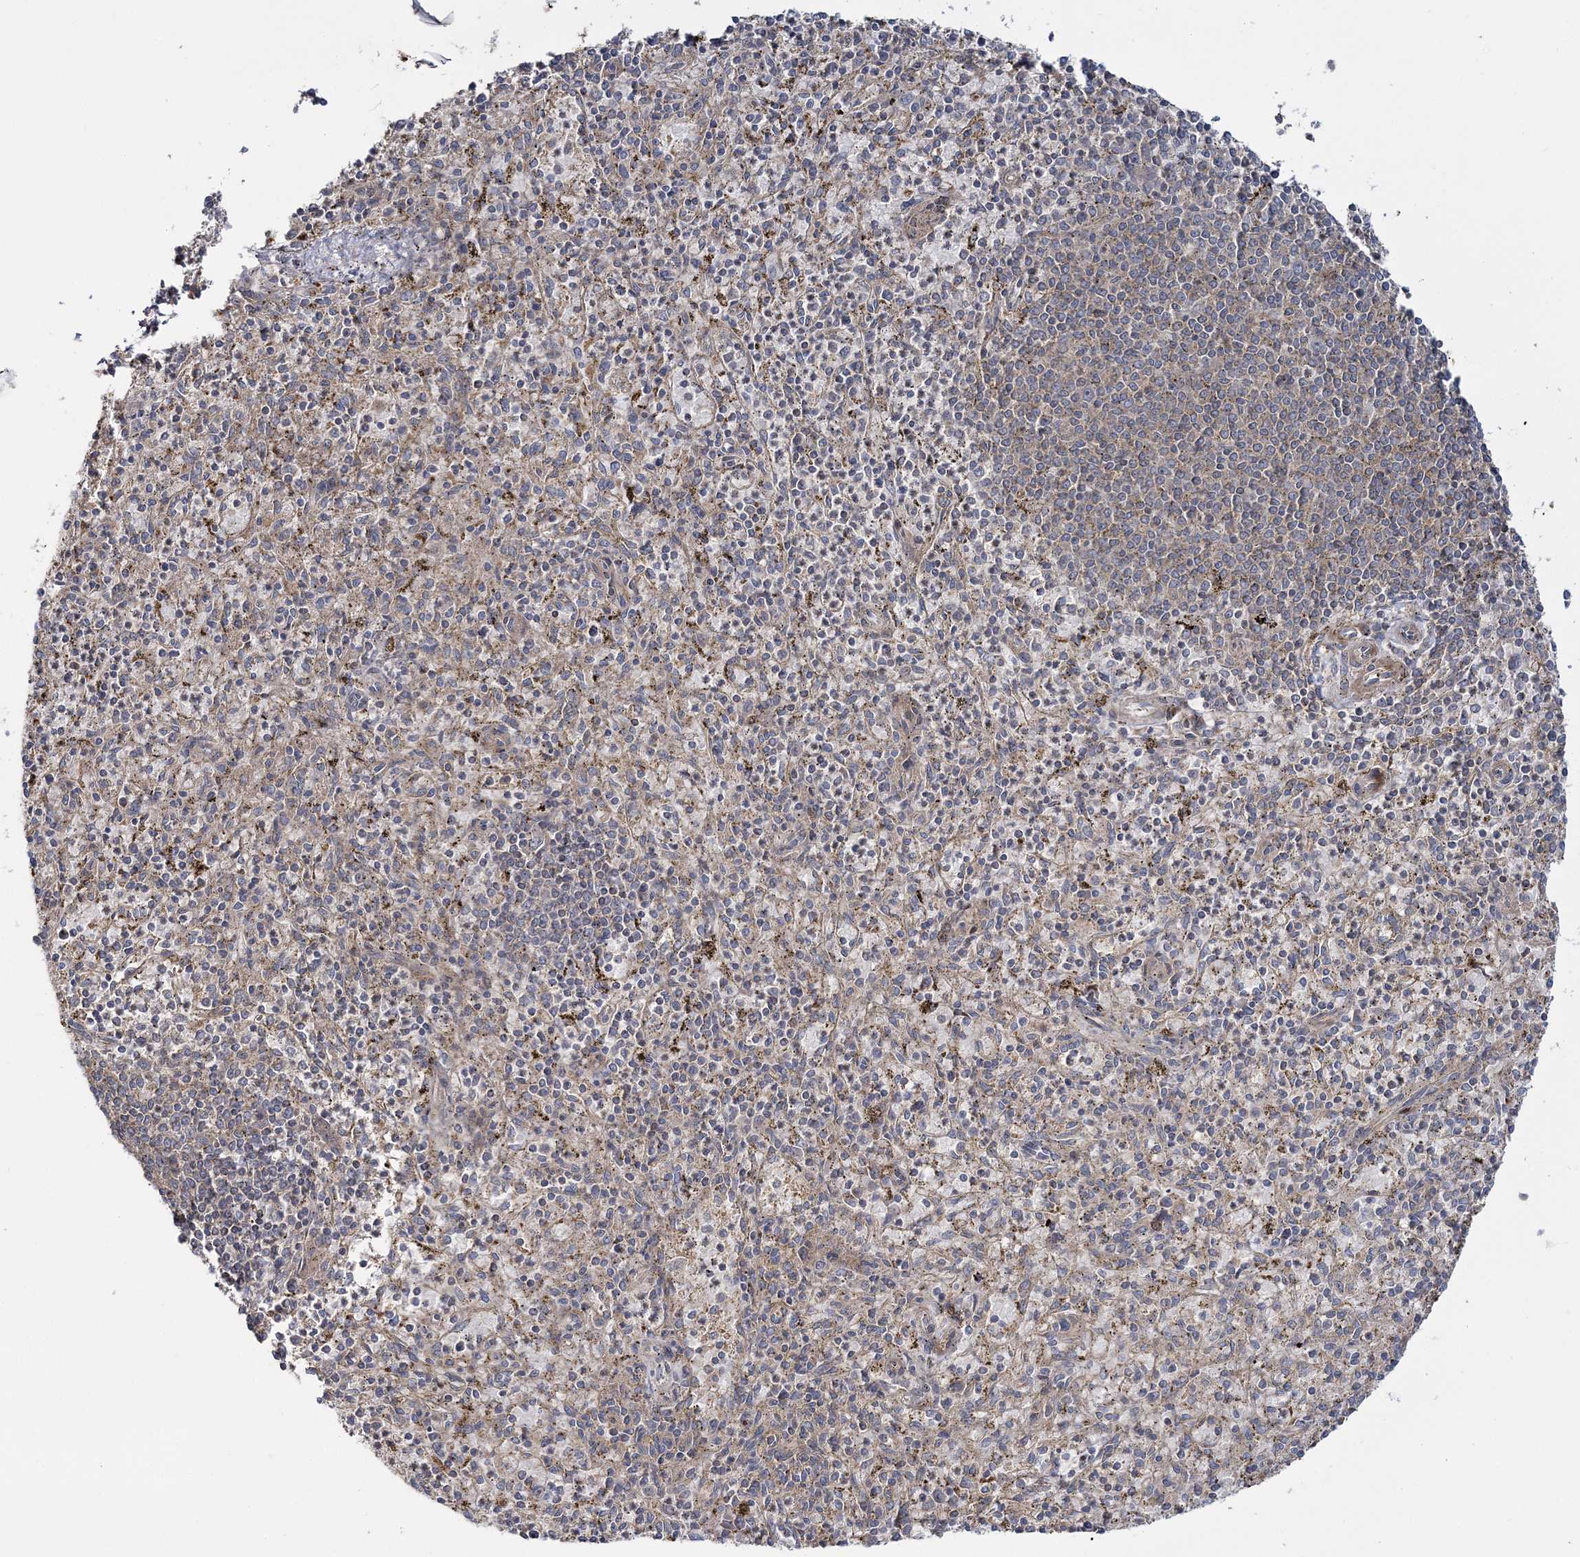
{"staining": {"intensity": "moderate", "quantity": "<25%", "location": "cytoplasmic/membranous"}, "tissue": "spleen", "cell_type": "Cells in red pulp", "image_type": "normal", "snomed": [{"axis": "morphology", "description": "Normal tissue, NOS"}, {"axis": "topography", "description": "Spleen"}], "caption": "DAB (3,3'-diaminobenzidine) immunohistochemical staining of normal spleen exhibits moderate cytoplasmic/membranous protein expression in about <25% of cells in red pulp. The staining was performed using DAB (3,3'-diaminobenzidine) to visualize the protein expression in brown, while the nuclei were stained in blue with hematoxylin (Magnification: 20x).", "gene": "MOCS2", "patient": {"sex": "male", "age": 72}}